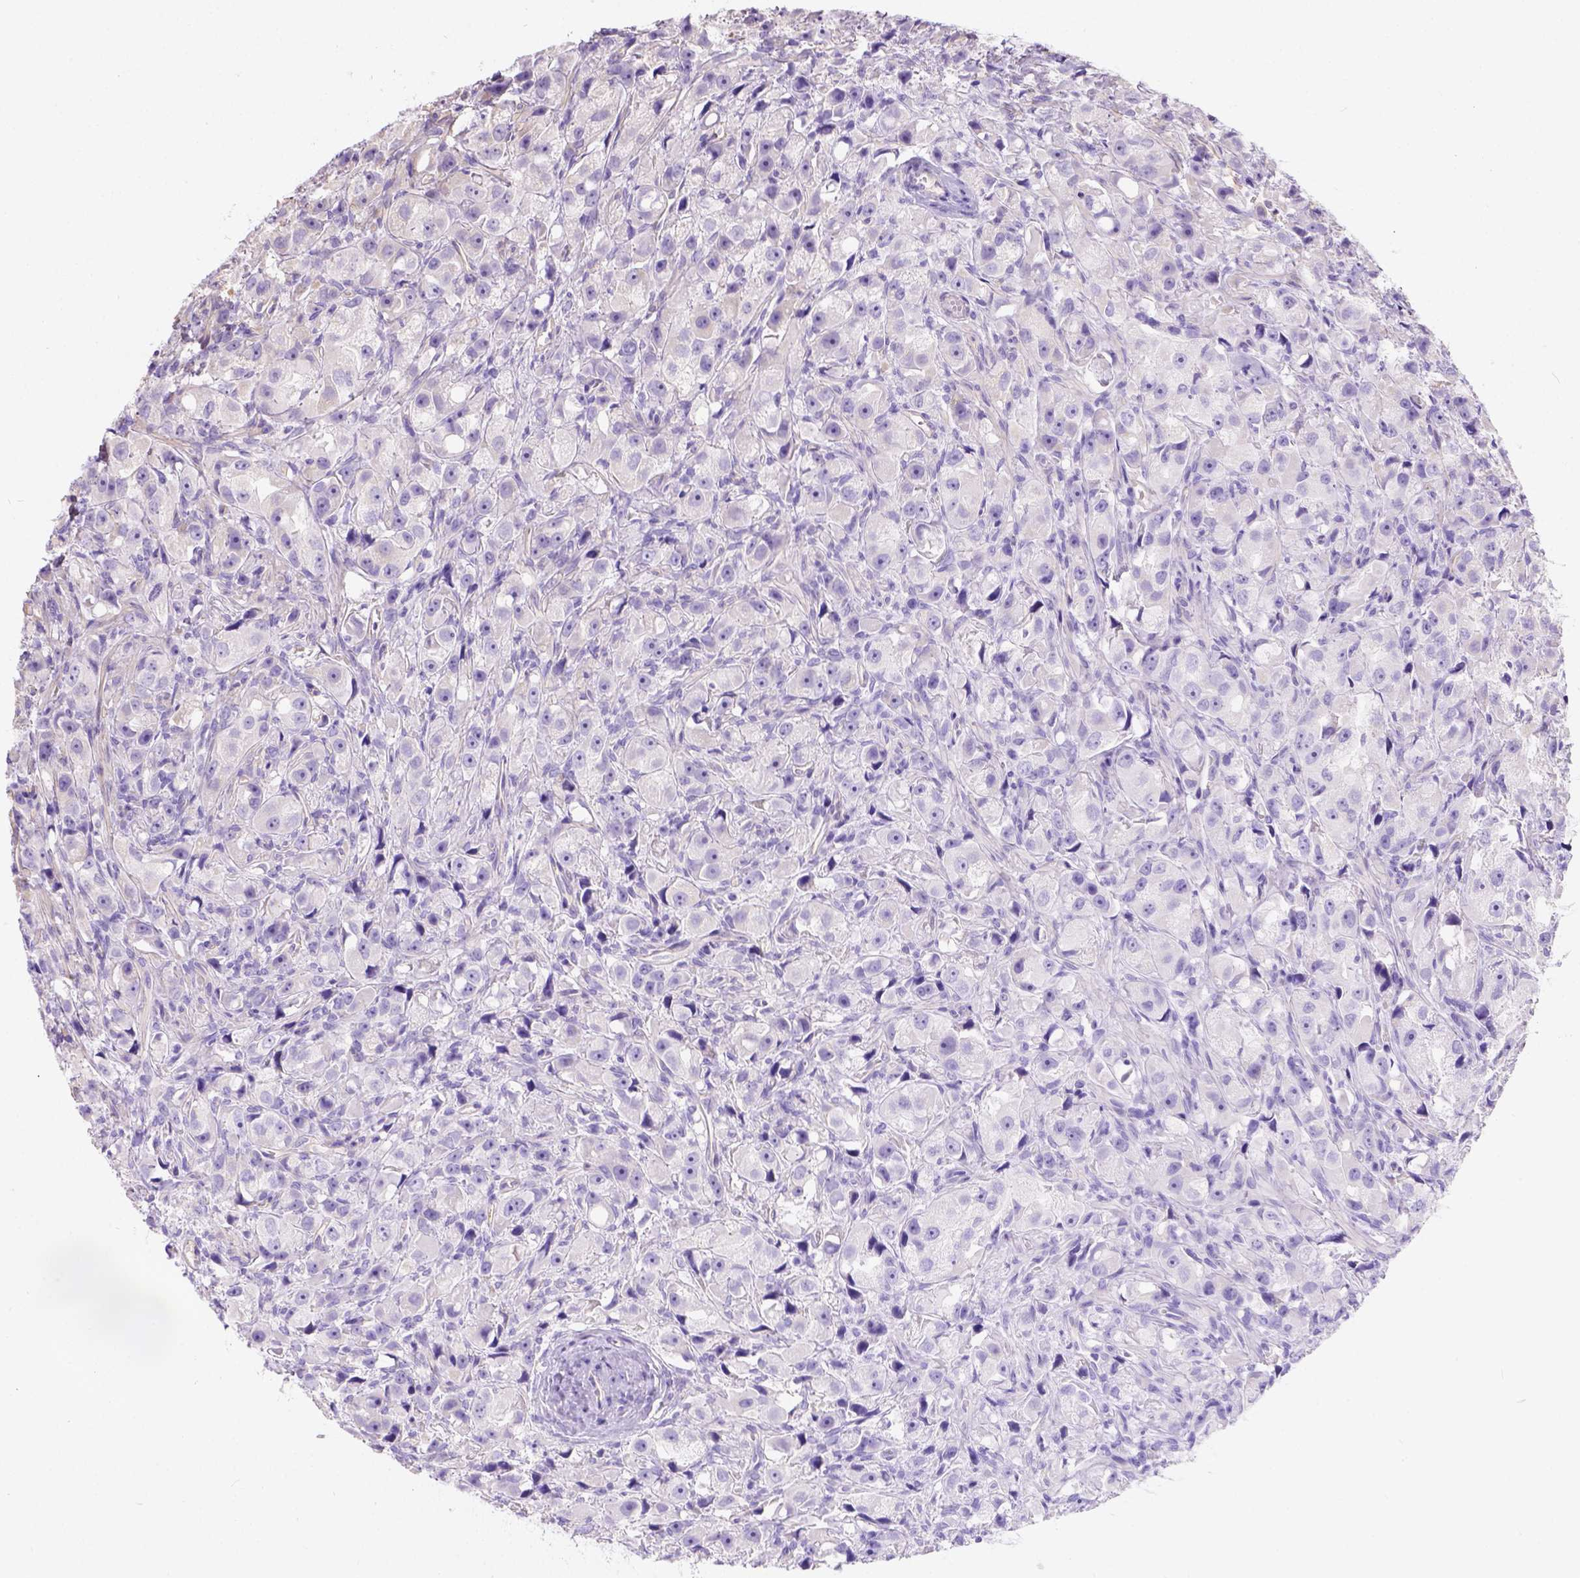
{"staining": {"intensity": "negative", "quantity": "none", "location": "none"}, "tissue": "prostate cancer", "cell_type": "Tumor cells", "image_type": "cancer", "snomed": [{"axis": "morphology", "description": "Adenocarcinoma, High grade"}, {"axis": "topography", "description": "Prostate"}], "caption": "A histopathology image of adenocarcinoma (high-grade) (prostate) stained for a protein exhibits no brown staining in tumor cells.", "gene": "PHF7", "patient": {"sex": "male", "age": 75}}